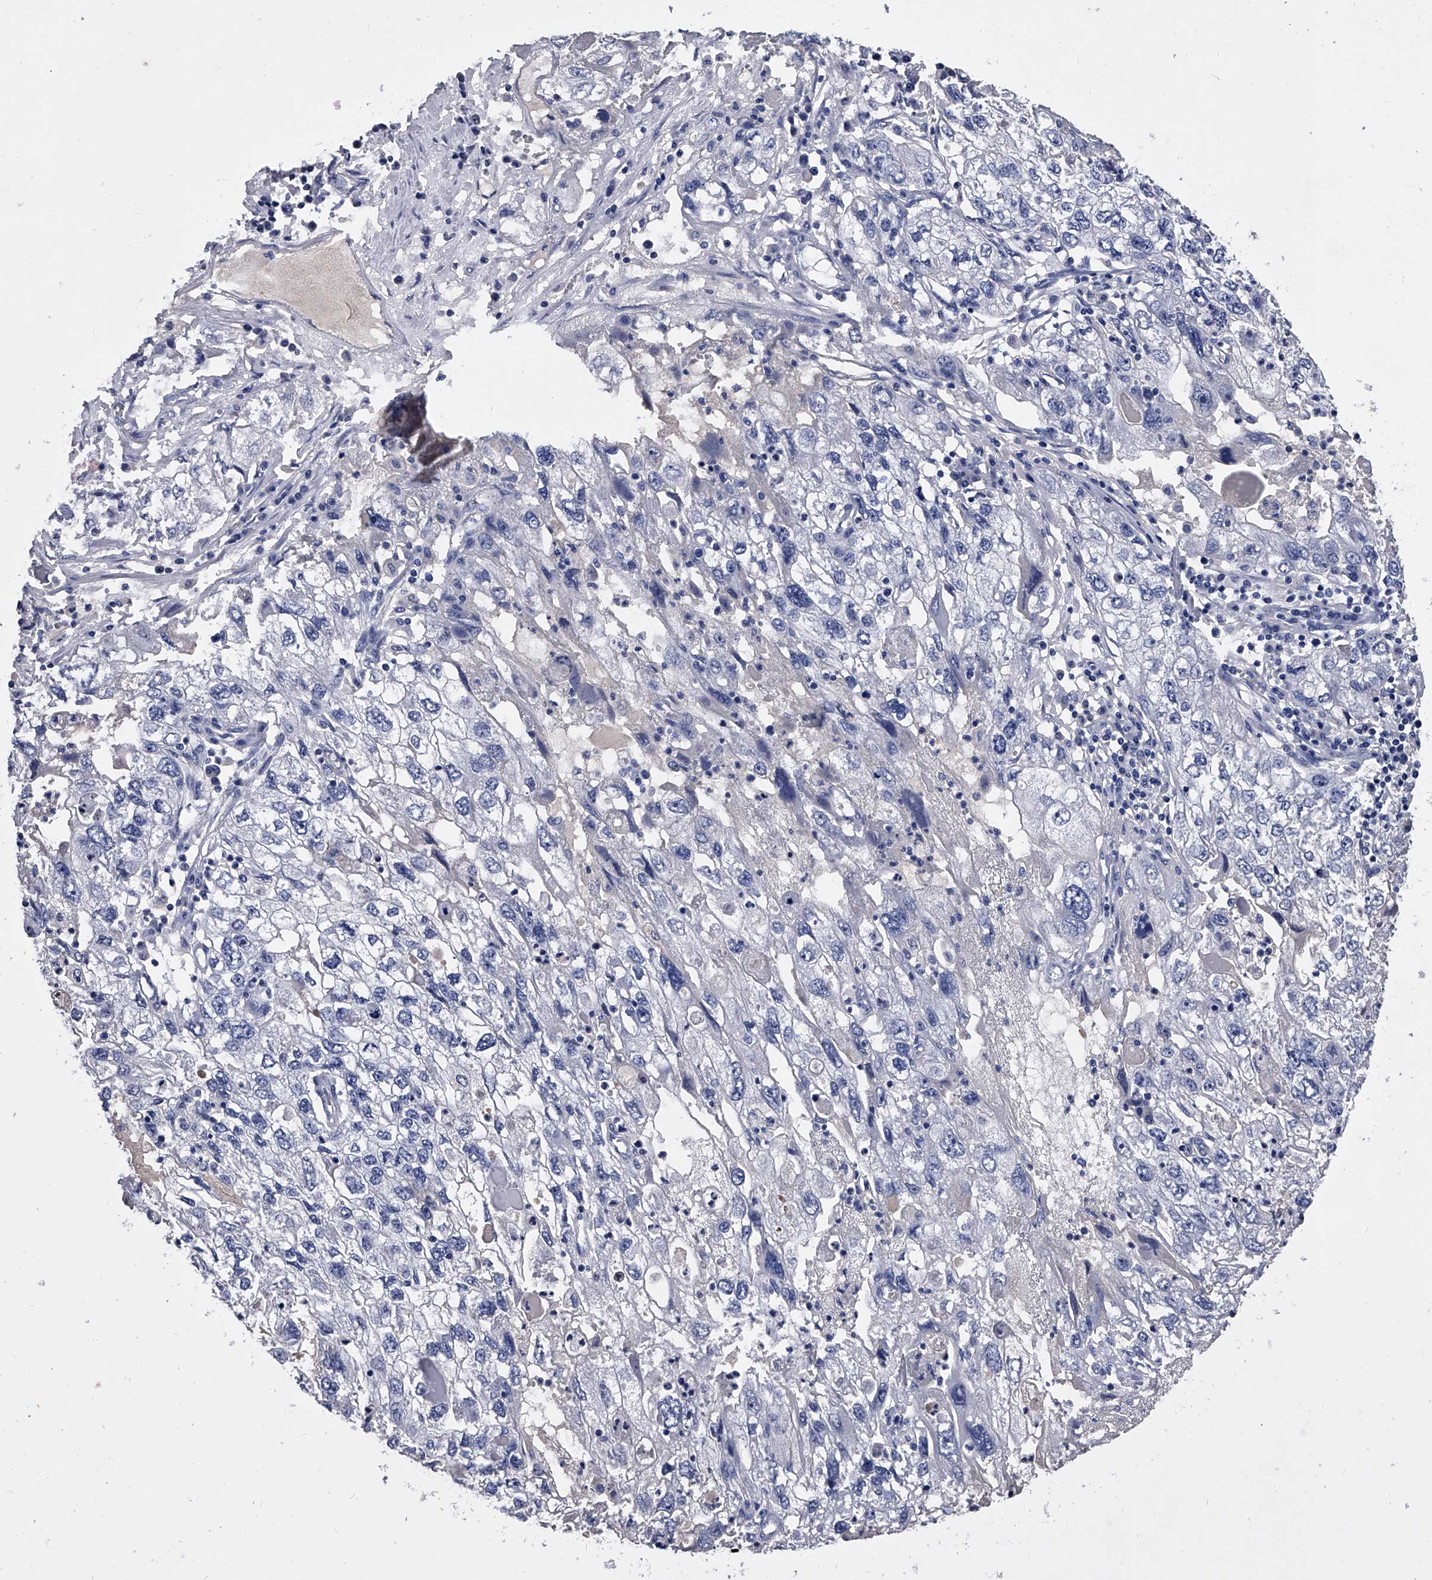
{"staining": {"intensity": "negative", "quantity": "none", "location": "none"}, "tissue": "endometrial cancer", "cell_type": "Tumor cells", "image_type": "cancer", "snomed": [{"axis": "morphology", "description": "Adenocarcinoma, NOS"}, {"axis": "topography", "description": "Endometrium"}], "caption": "There is no significant positivity in tumor cells of endometrial cancer (adenocarcinoma). The staining was performed using DAB to visualize the protein expression in brown, while the nuclei were stained in blue with hematoxylin (Magnification: 20x).", "gene": "EFCAB7", "patient": {"sex": "female", "age": 49}}